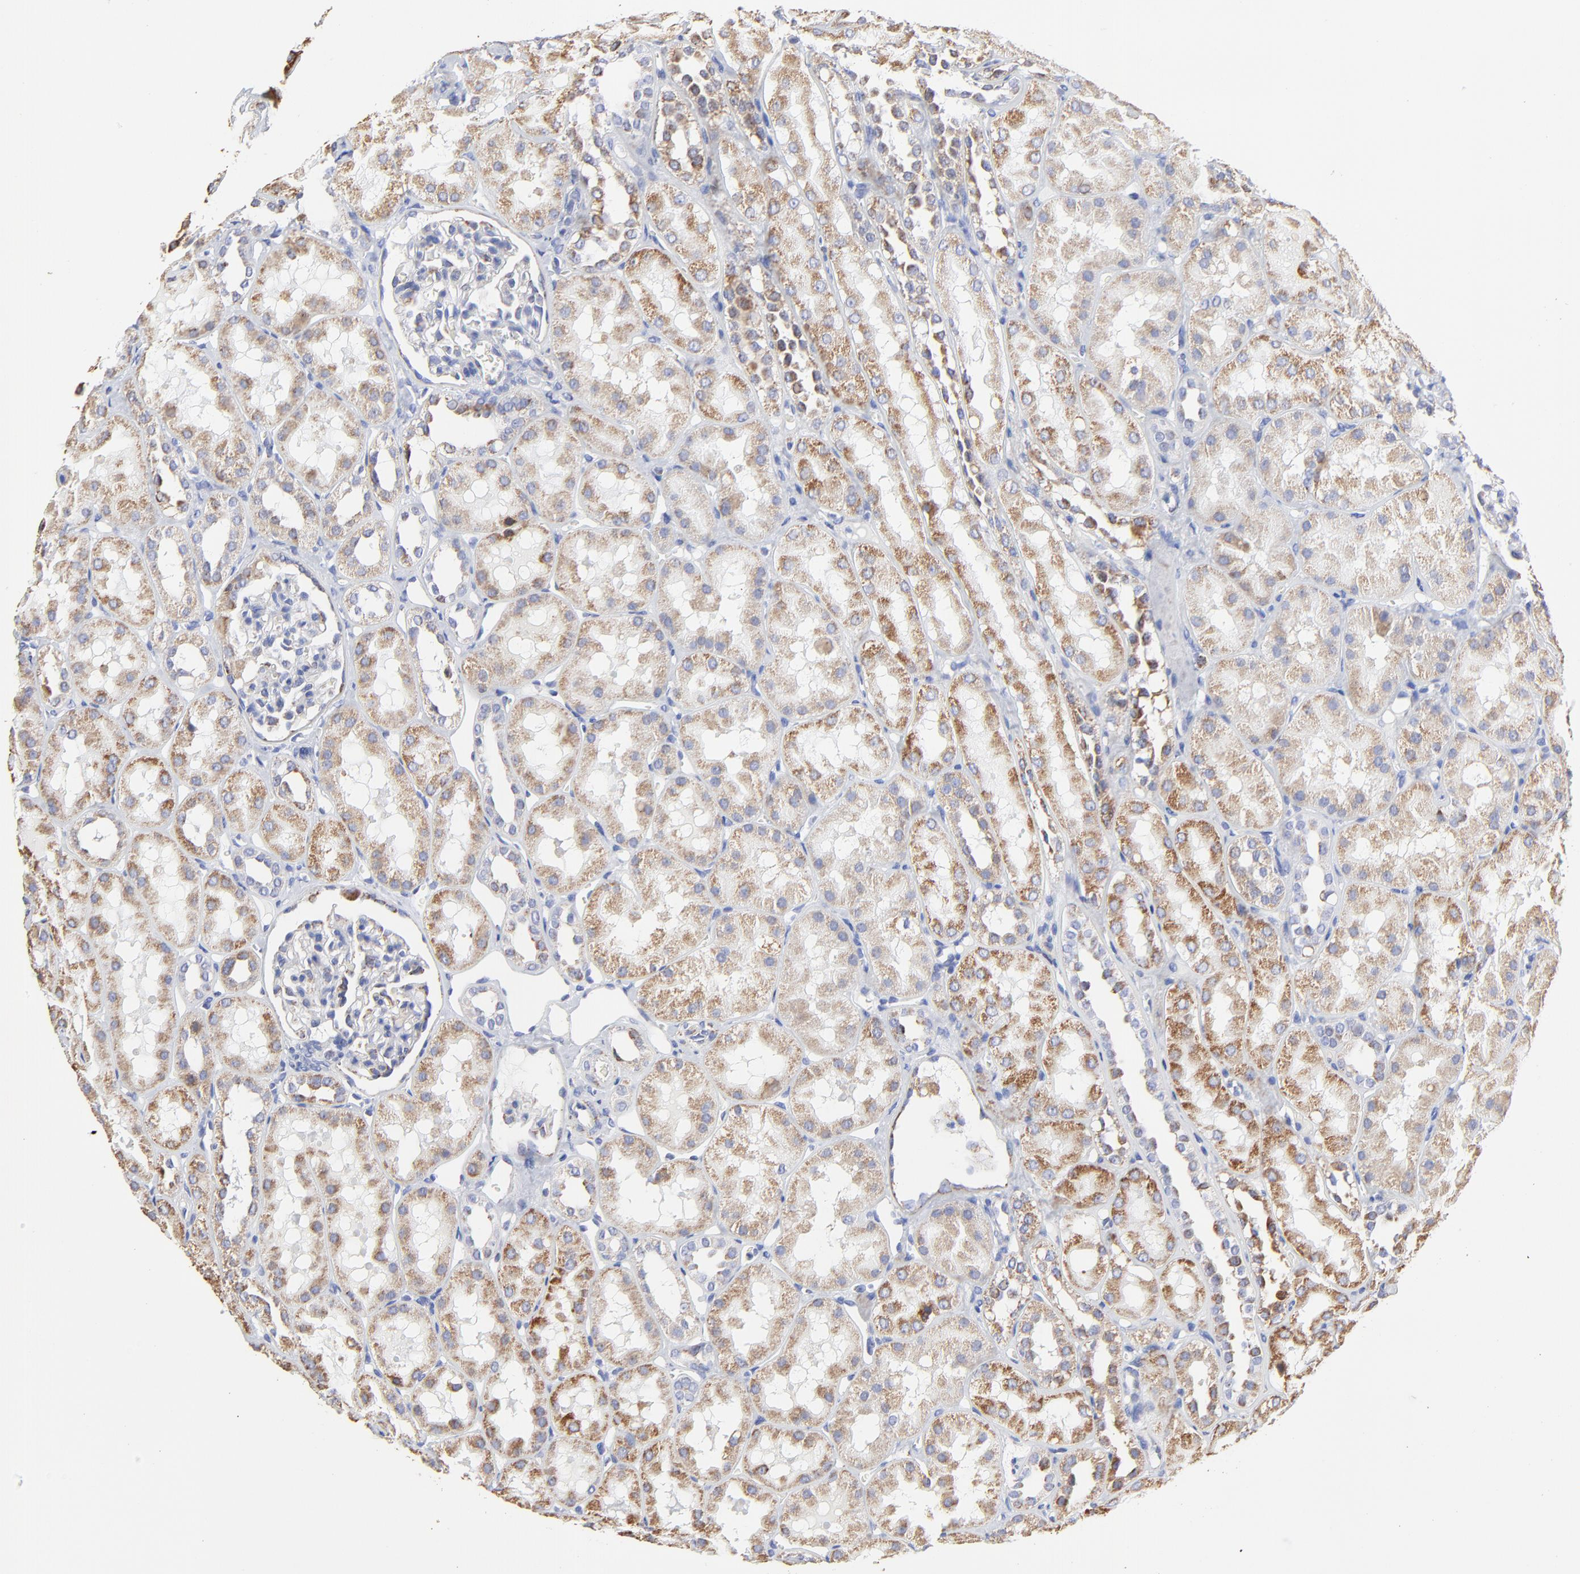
{"staining": {"intensity": "moderate", "quantity": "<25%", "location": "cytoplasmic/membranous"}, "tissue": "kidney", "cell_type": "Cells in glomeruli", "image_type": "normal", "snomed": [{"axis": "morphology", "description": "Normal tissue, NOS"}, {"axis": "topography", "description": "Kidney"}], "caption": "Cells in glomeruli demonstrate low levels of moderate cytoplasmic/membranous expression in approximately <25% of cells in normal human kidney. (brown staining indicates protein expression, while blue staining denotes nuclei).", "gene": "PINK1", "patient": {"sex": "male", "age": 16}}